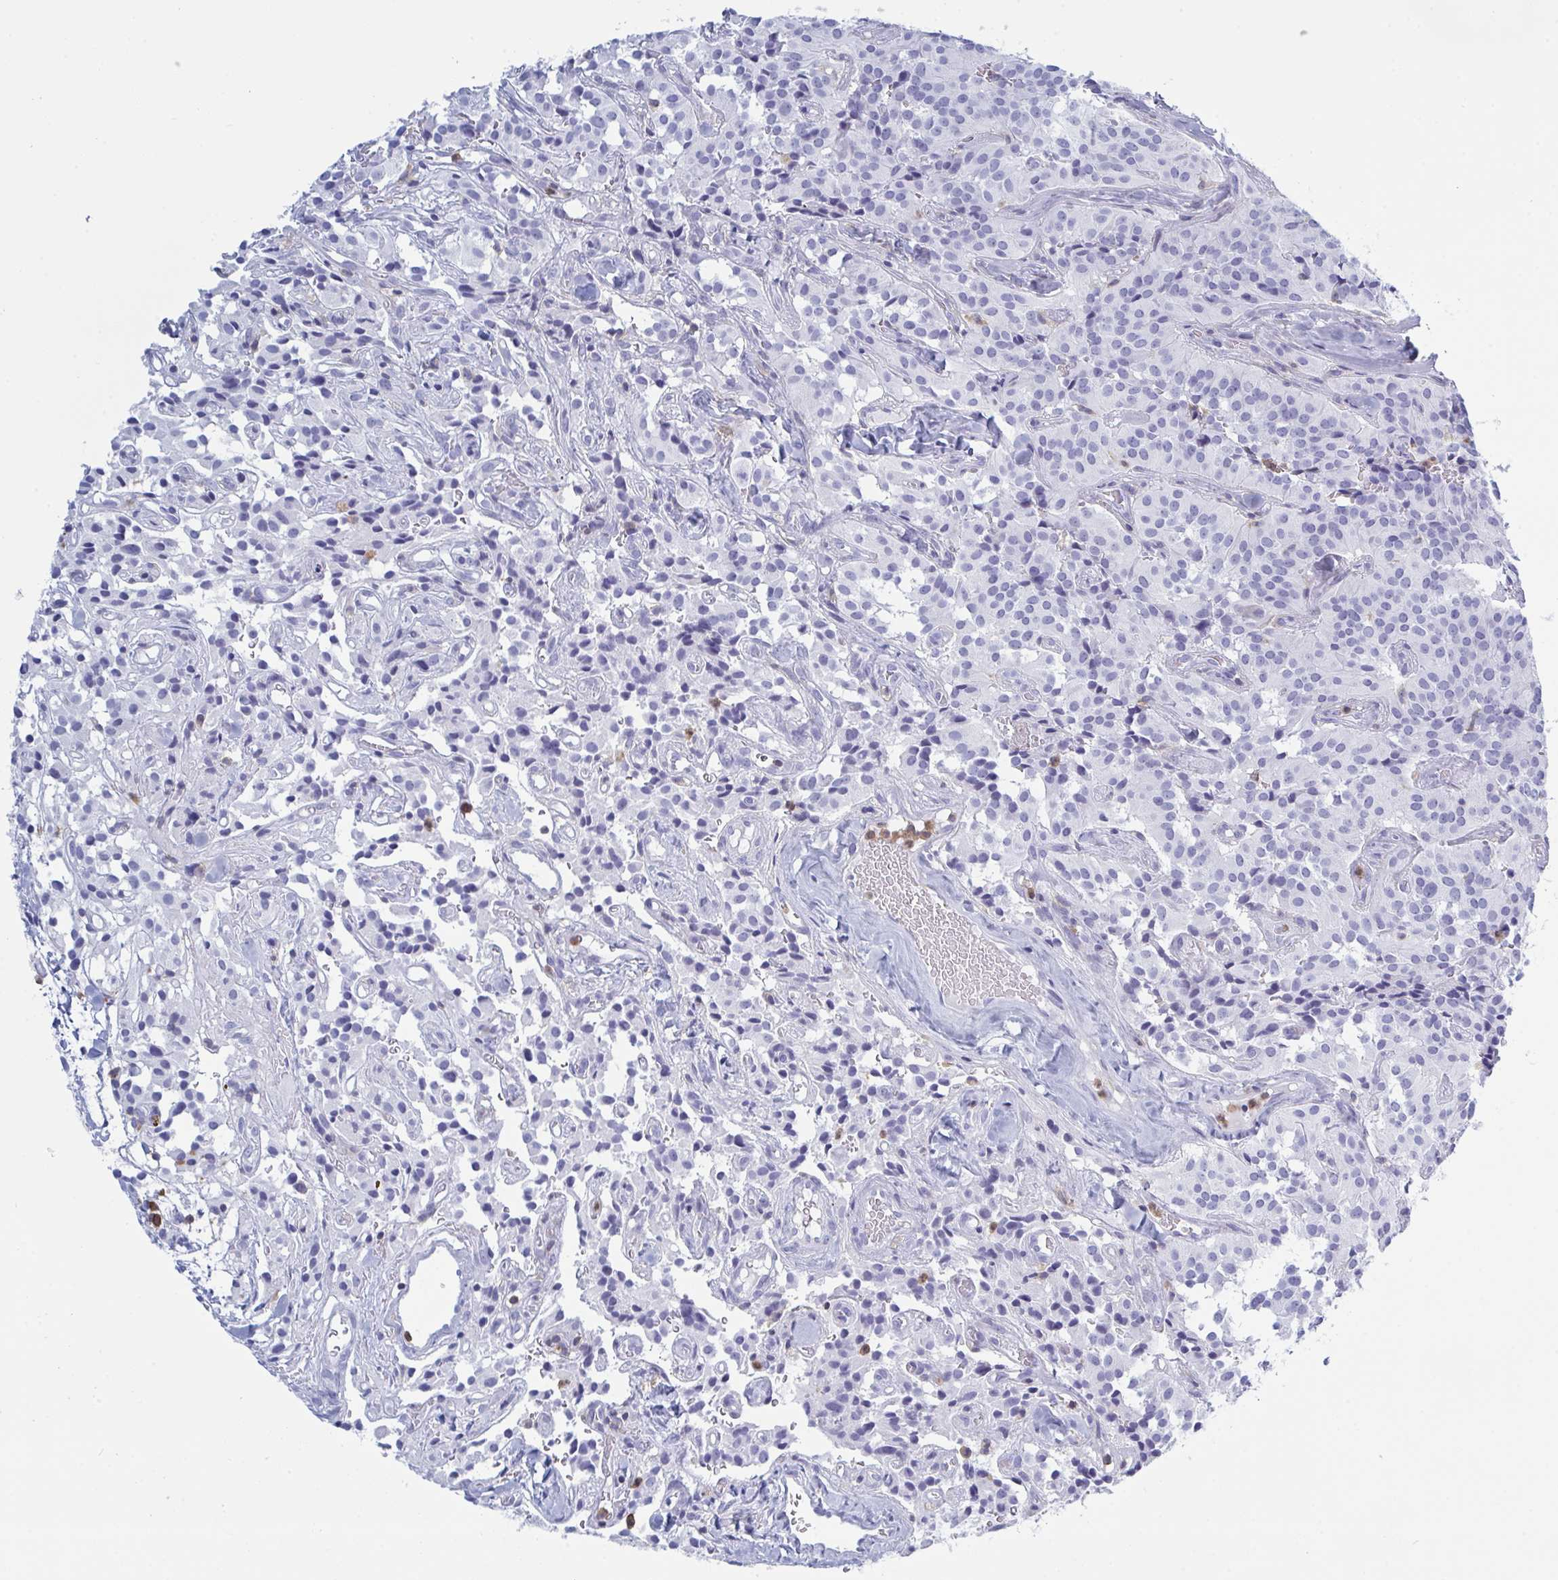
{"staining": {"intensity": "negative", "quantity": "none", "location": "none"}, "tissue": "glioma", "cell_type": "Tumor cells", "image_type": "cancer", "snomed": [{"axis": "morphology", "description": "Glioma, malignant, Low grade"}, {"axis": "topography", "description": "Brain"}], "caption": "A high-resolution histopathology image shows immunohistochemistry (IHC) staining of glioma, which exhibits no significant staining in tumor cells. (Brightfield microscopy of DAB immunohistochemistry at high magnification).", "gene": "MYO1F", "patient": {"sex": "male", "age": 42}}